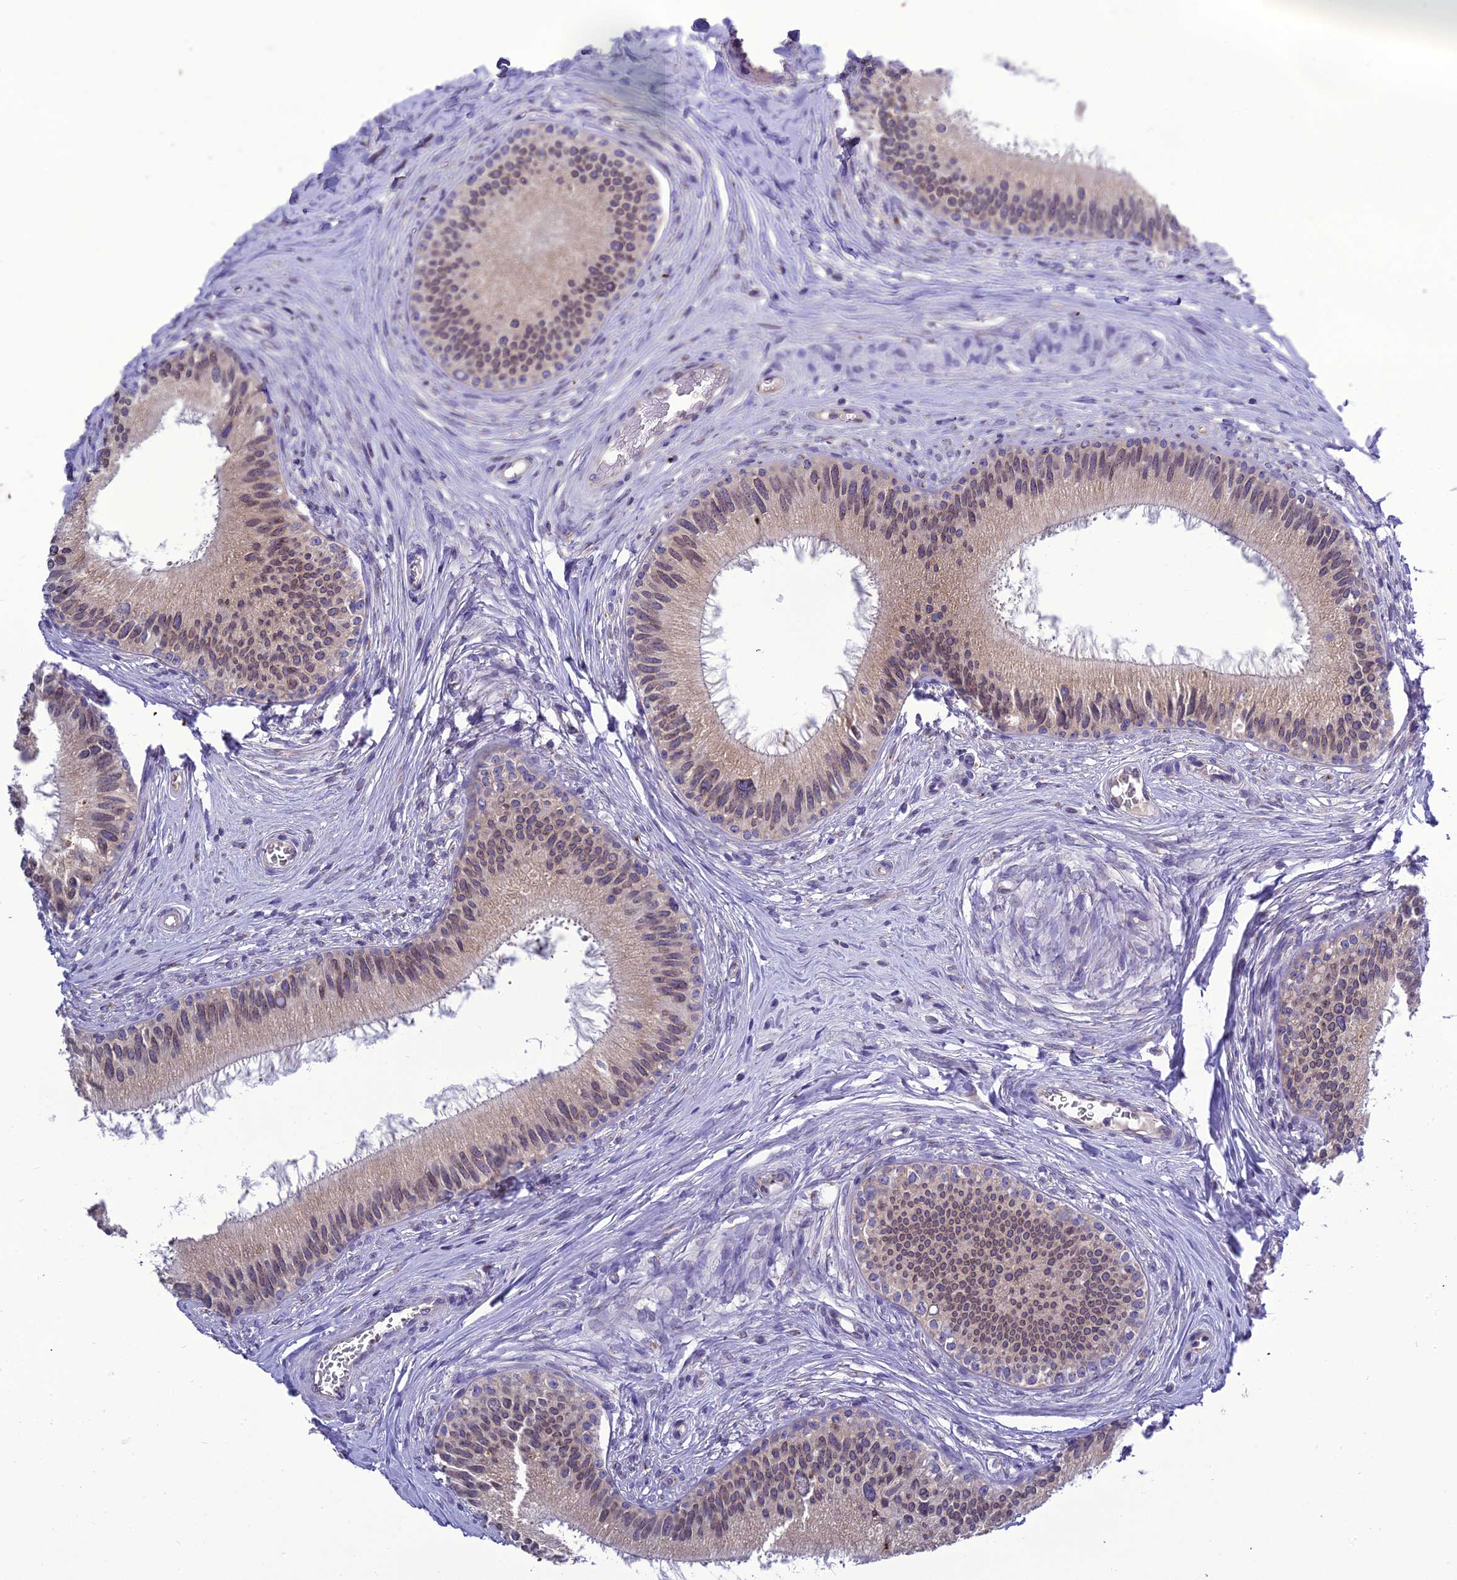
{"staining": {"intensity": "moderate", "quantity": "25%-75%", "location": "cytoplasmic/membranous,nuclear"}, "tissue": "epididymis", "cell_type": "Glandular cells", "image_type": "normal", "snomed": [{"axis": "morphology", "description": "Normal tissue, NOS"}, {"axis": "topography", "description": "Epididymis"}], "caption": "Immunohistochemistry (IHC) (DAB) staining of normal human epididymis shows moderate cytoplasmic/membranous,nuclear protein positivity in about 25%-75% of glandular cells.", "gene": "GOLPH3", "patient": {"sex": "male", "age": 27}}